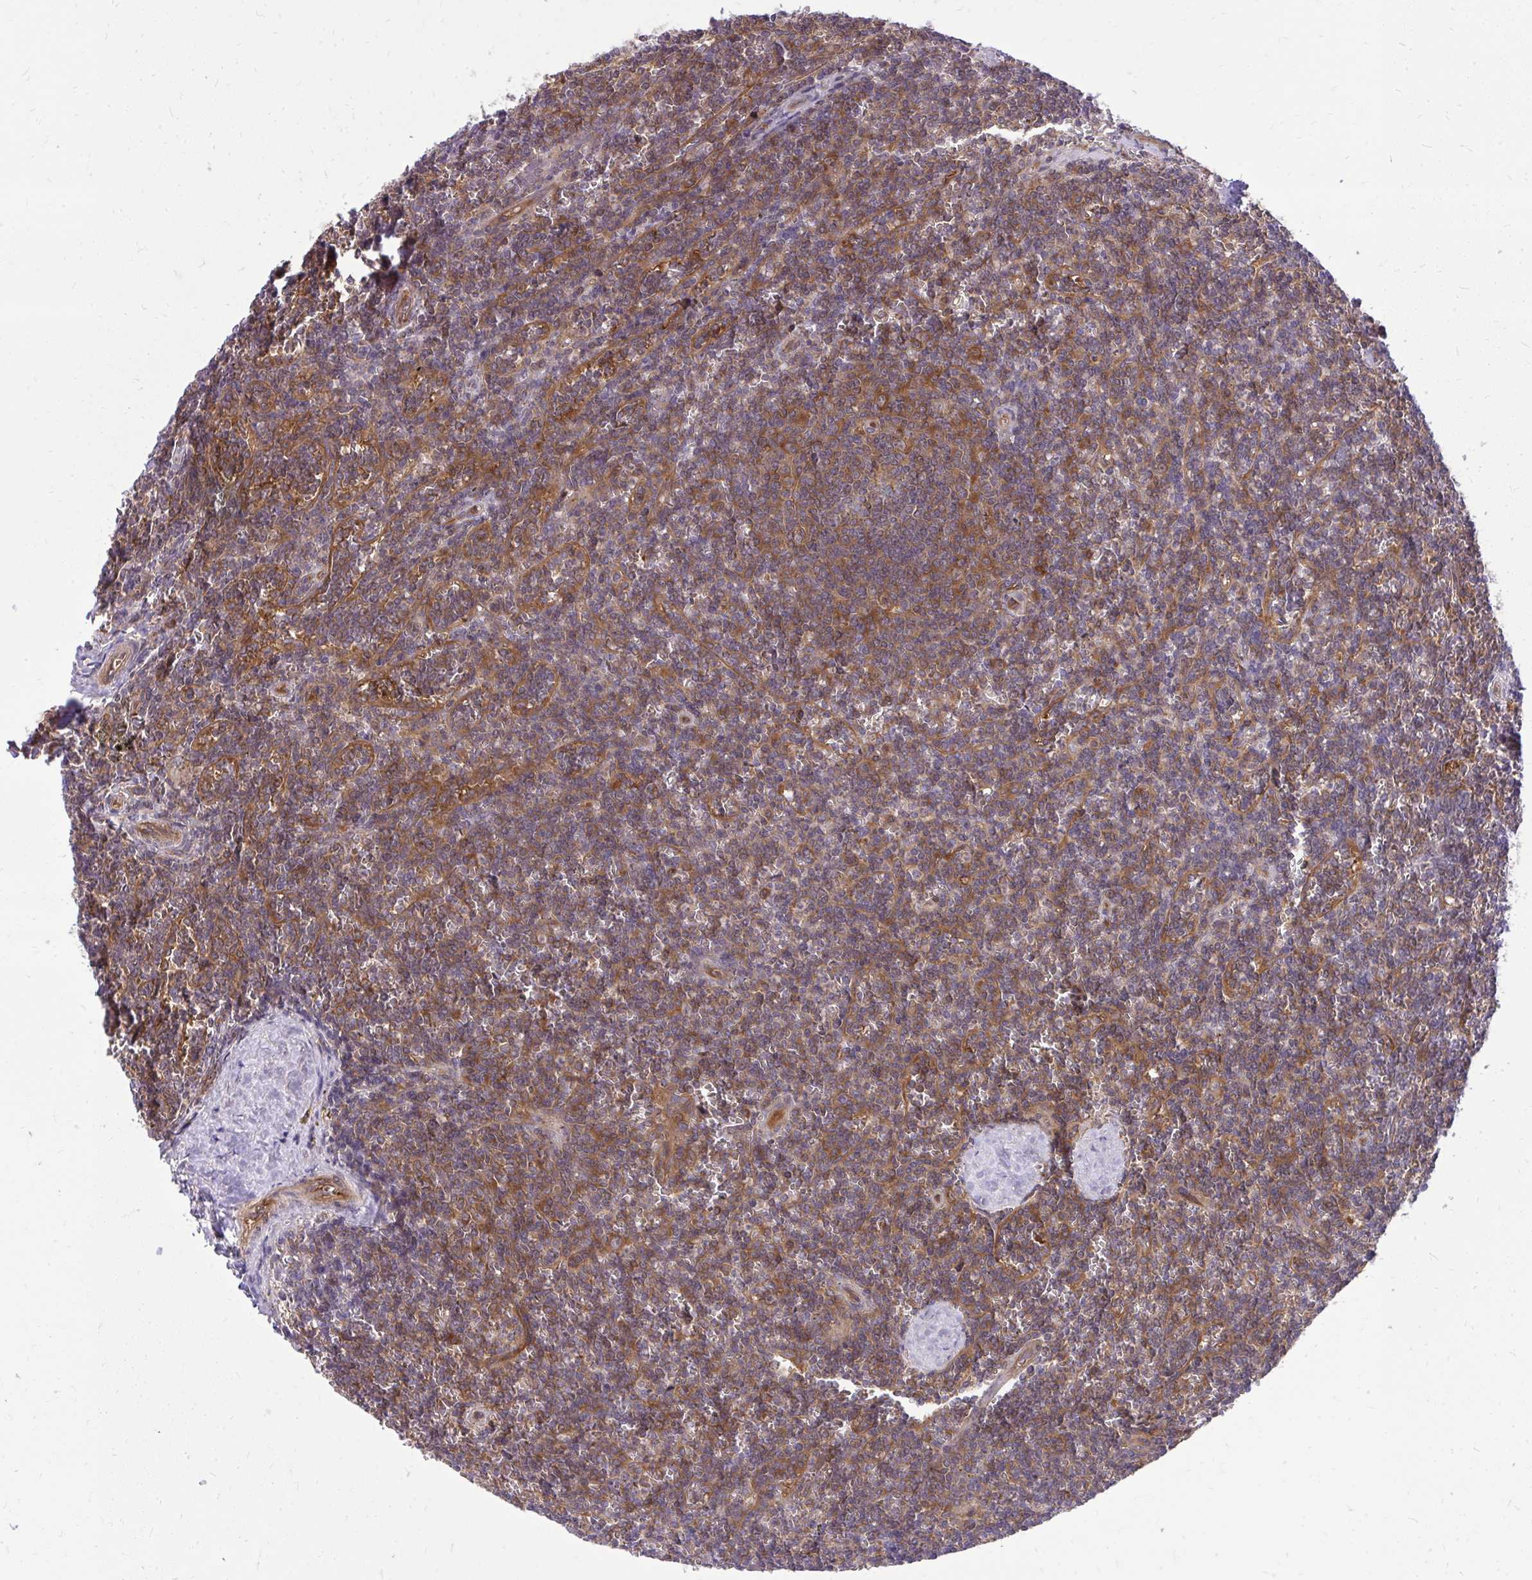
{"staining": {"intensity": "moderate", "quantity": "25%-75%", "location": "cytoplasmic/membranous"}, "tissue": "lymphoma", "cell_type": "Tumor cells", "image_type": "cancer", "snomed": [{"axis": "morphology", "description": "Malignant lymphoma, non-Hodgkin's type, Low grade"}, {"axis": "topography", "description": "Spleen"}], "caption": "Lymphoma stained with DAB immunohistochemistry (IHC) demonstrates medium levels of moderate cytoplasmic/membranous staining in about 25%-75% of tumor cells.", "gene": "PPP5C", "patient": {"sex": "male", "age": 78}}